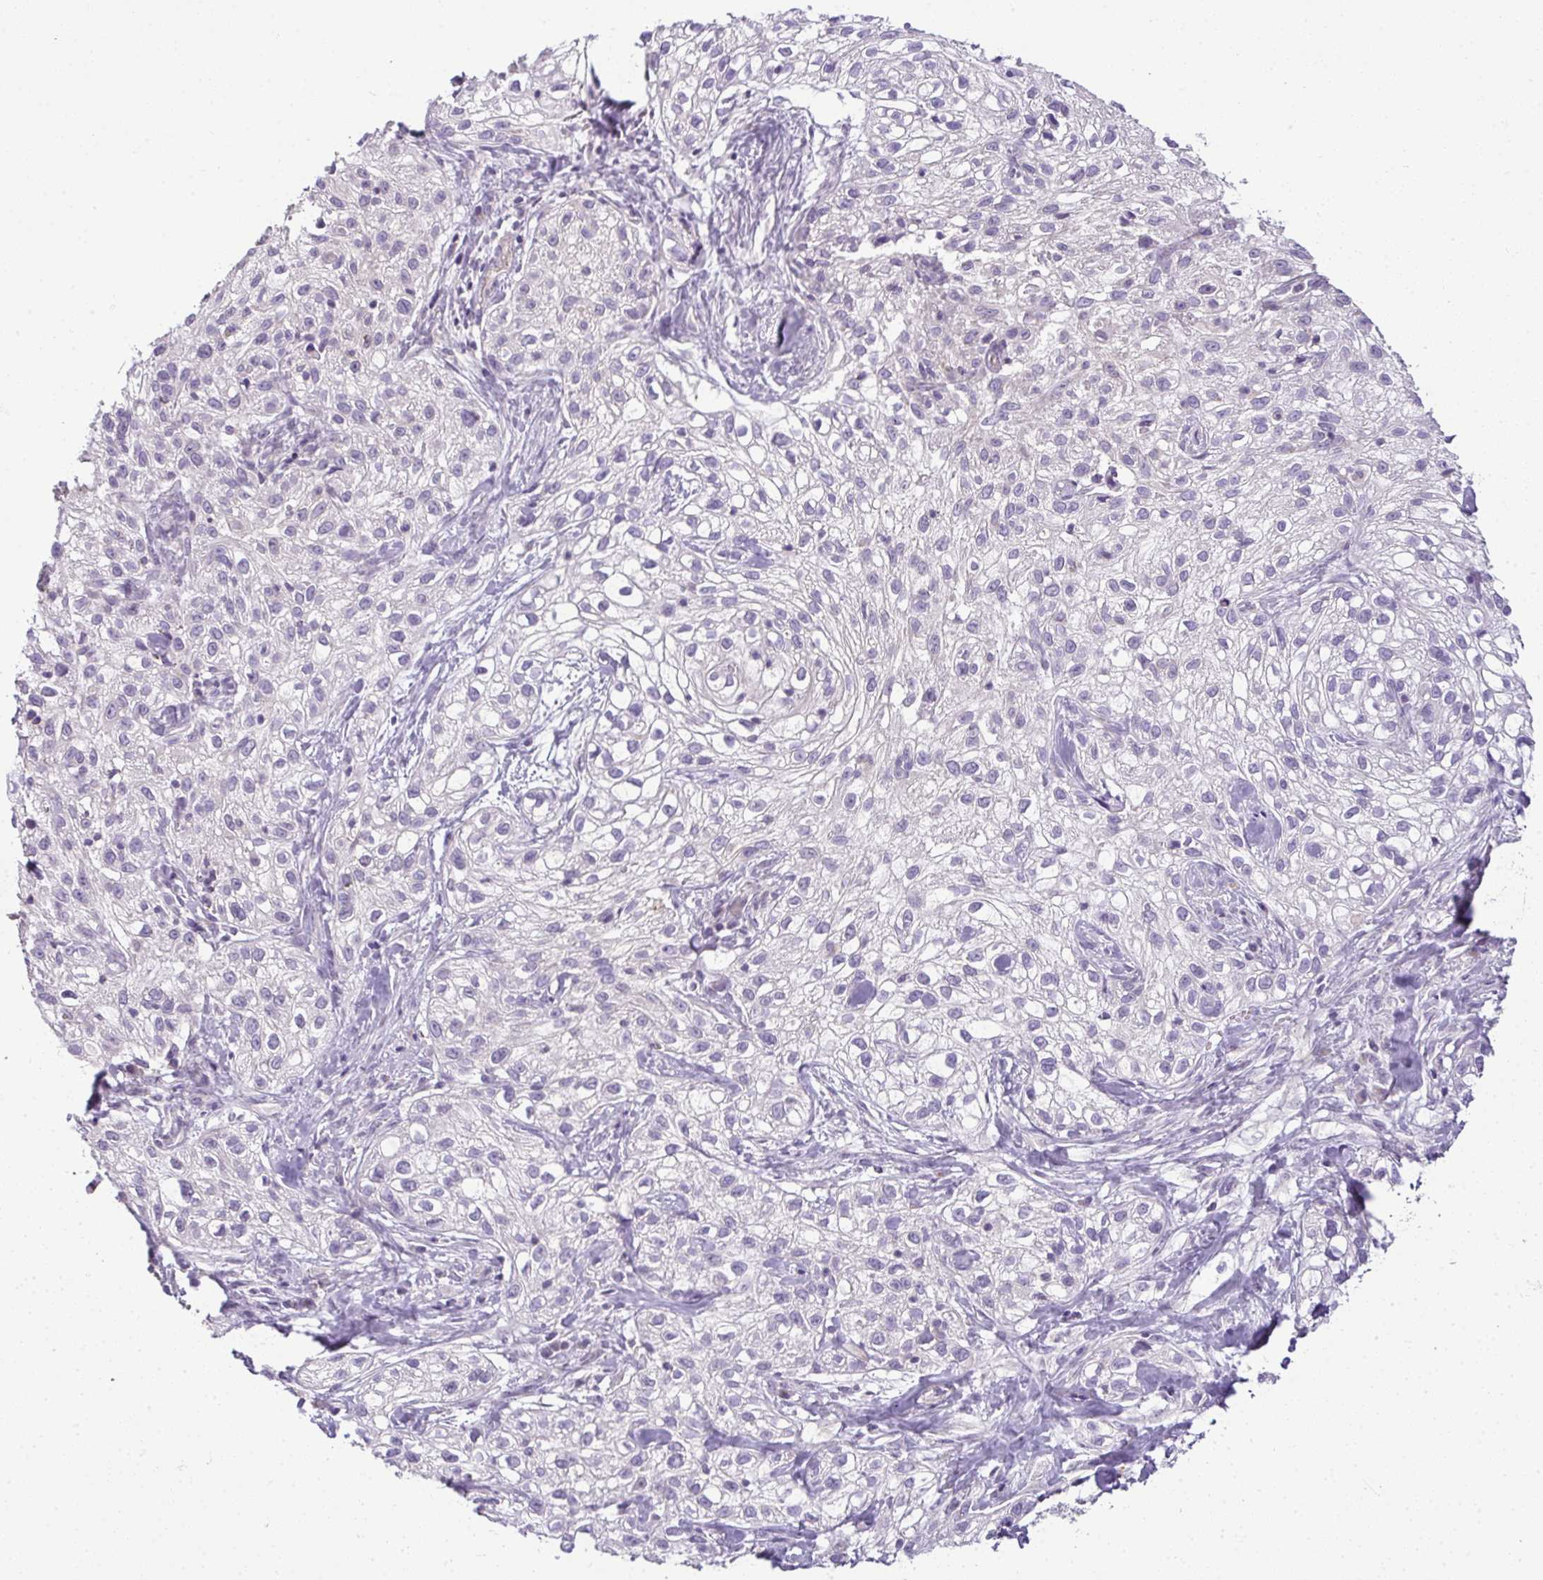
{"staining": {"intensity": "negative", "quantity": "none", "location": "none"}, "tissue": "skin cancer", "cell_type": "Tumor cells", "image_type": "cancer", "snomed": [{"axis": "morphology", "description": "Squamous cell carcinoma, NOS"}, {"axis": "topography", "description": "Skin"}], "caption": "Image shows no protein expression in tumor cells of skin cancer tissue. The staining was performed using DAB to visualize the protein expression in brown, while the nuclei were stained in blue with hematoxylin (Magnification: 20x).", "gene": "CMPK1", "patient": {"sex": "male", "age": 82}}